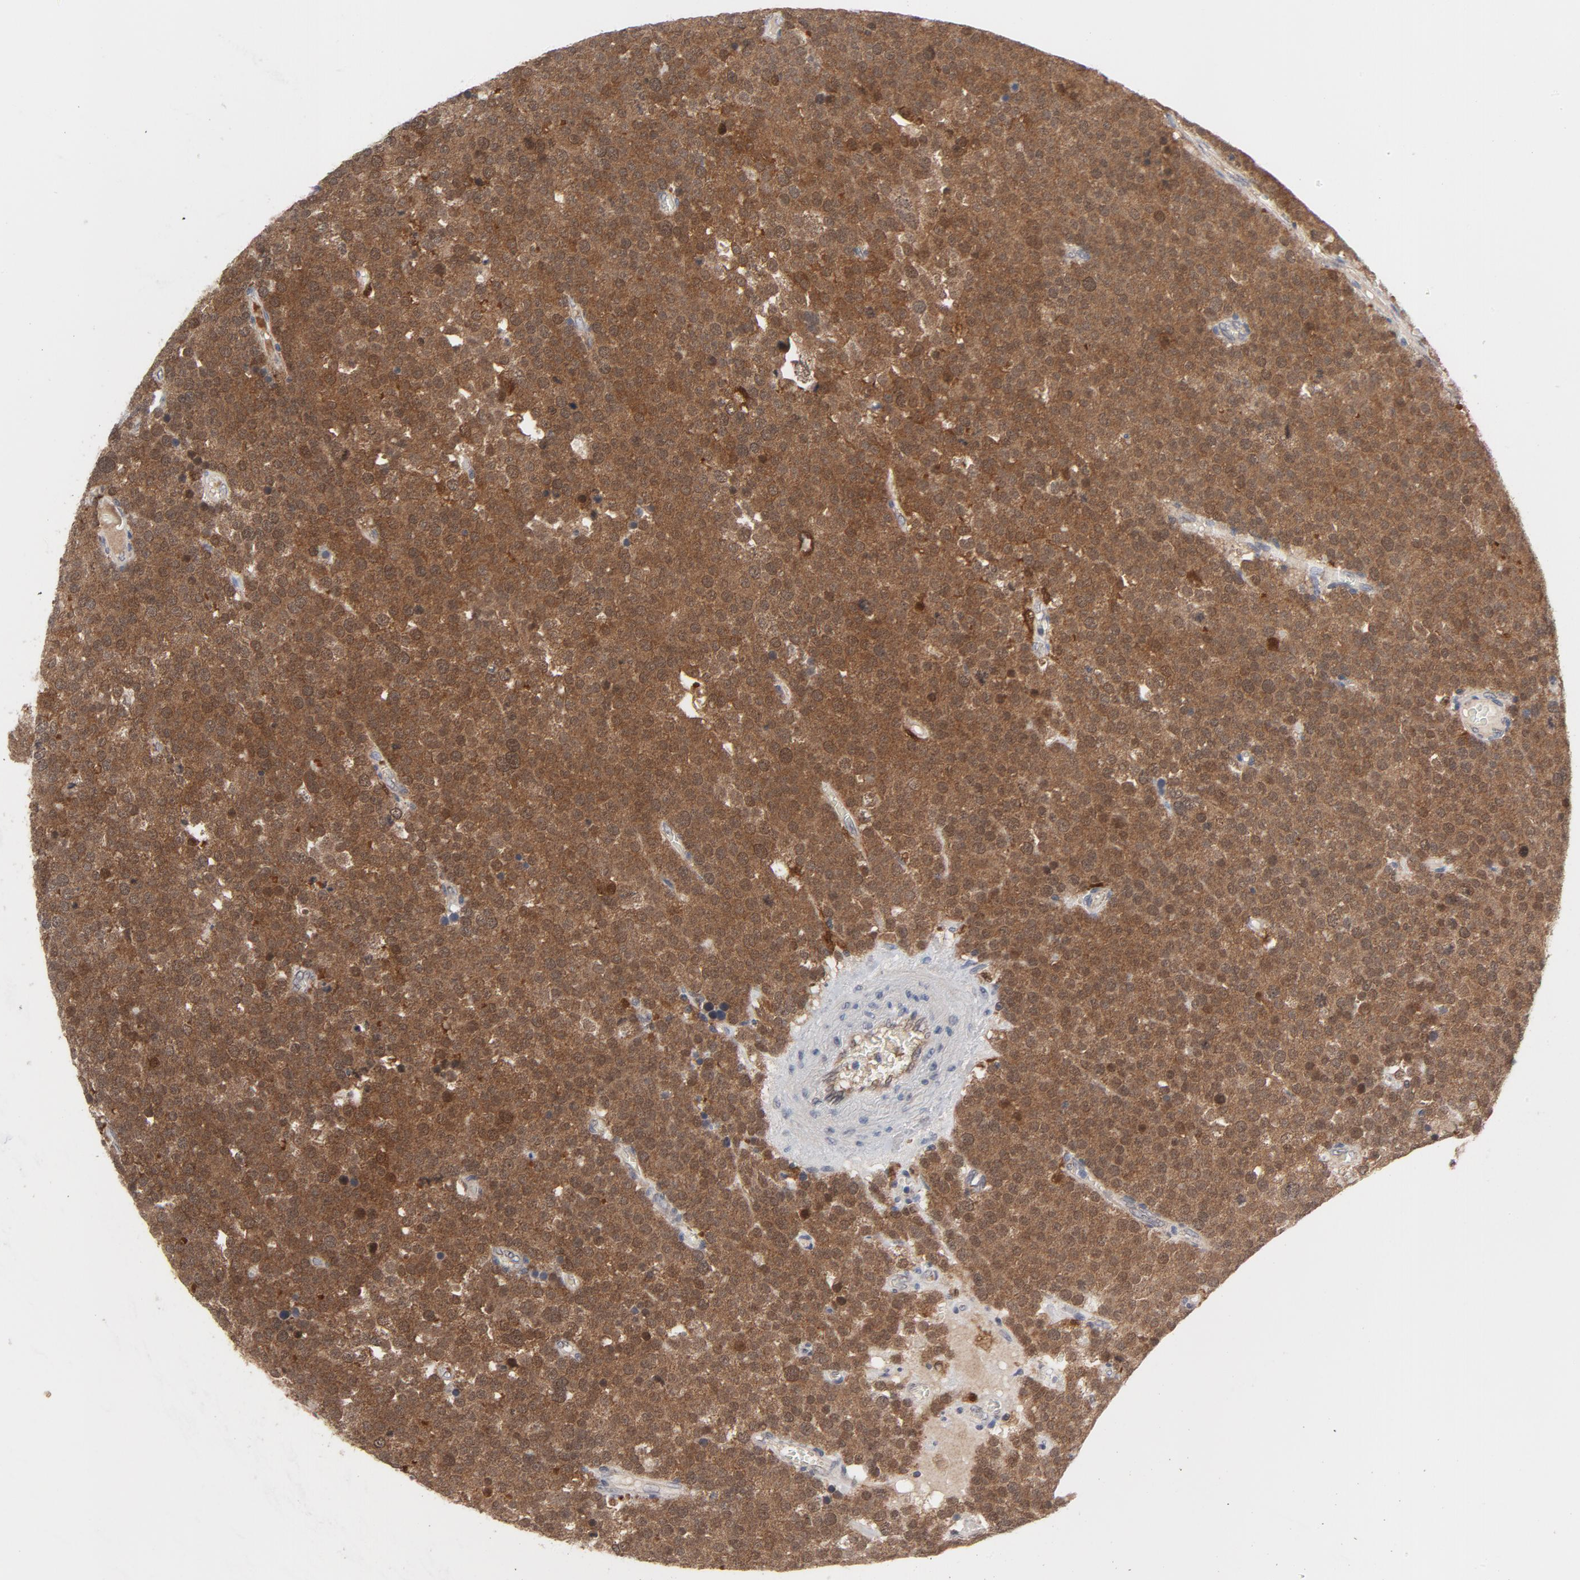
{"staining": {"intensity": "moderate", "quantity": ">75%", "location": "cytoplasmic/membranous"}, "tissue": "testis cancer", "cell_type": "Tumor cells", "image_type": "cancer", "snomed": [{"axis": "morphology", "description": "Seminoma, NOS"}, {"axis": "topography", "description": "Testis"}], "caption": "Testis cancer (seminoma) stained for a protein shows moderate cytoplasmic/membranous positivity in tumor cells. The protein is stained brown, and the nuclei are stained in blue (DAB IHC with brightfield microscopy, high magnification).", "gene": "PRDX1", "patient": {"sex": "male", "age": 71}}